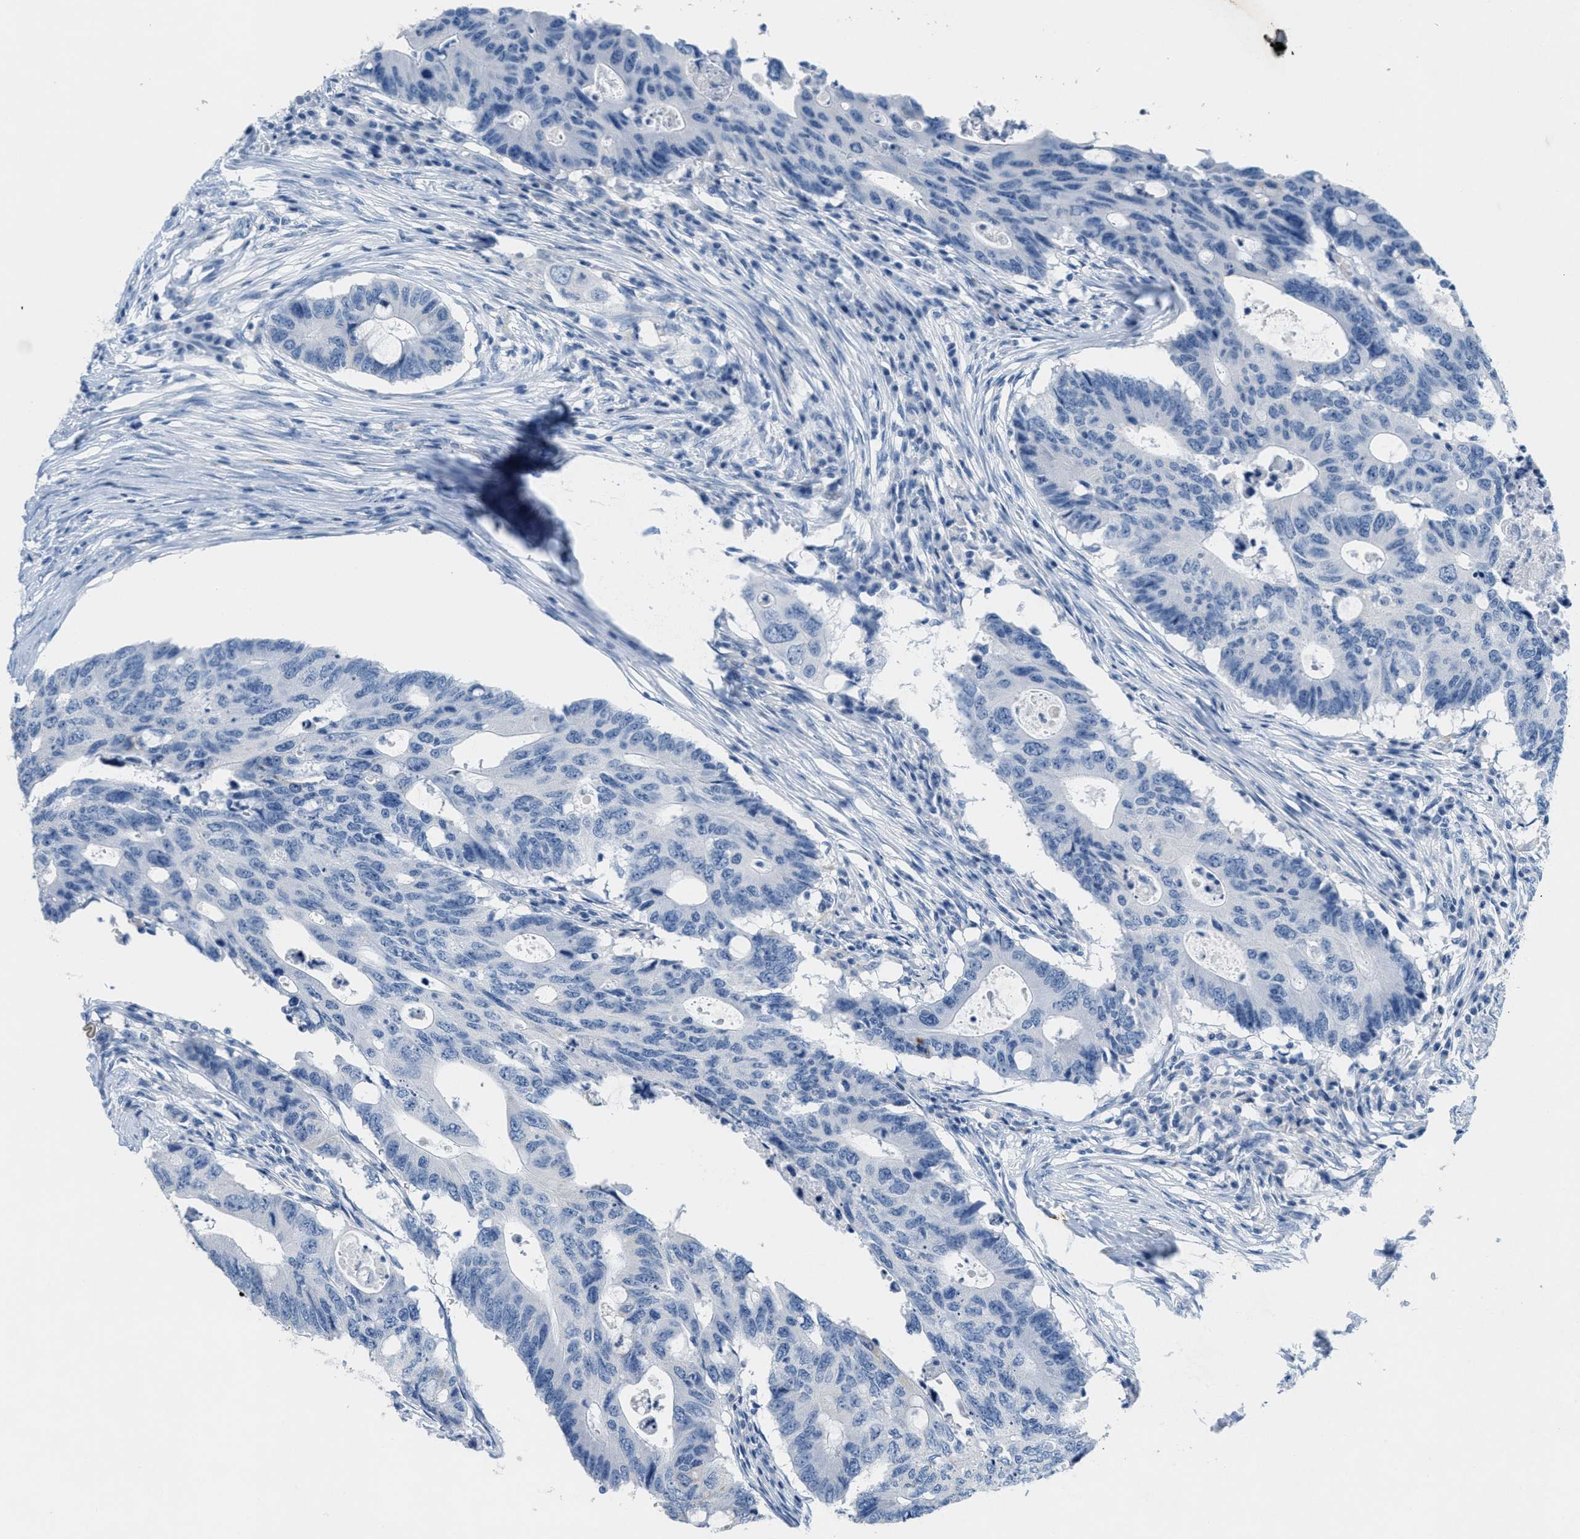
{"staining": {"intensity": "negative", "quantity": "none", "location": "none"}, "tissue": "colorectal cancer", "cell_type": "Tumor cells", "image_type": "cancer", "snomed": [{"axis": "morphology", "description": "Adenocarcinoma, NOS"}, {"axis": "topography", "description": "Colon"}], "caption": "Tumor cells are negative for brown protein staining in colorectal cancer.", "gene": "GPM6A", "patient": {"sex": "male", "age": 71}}